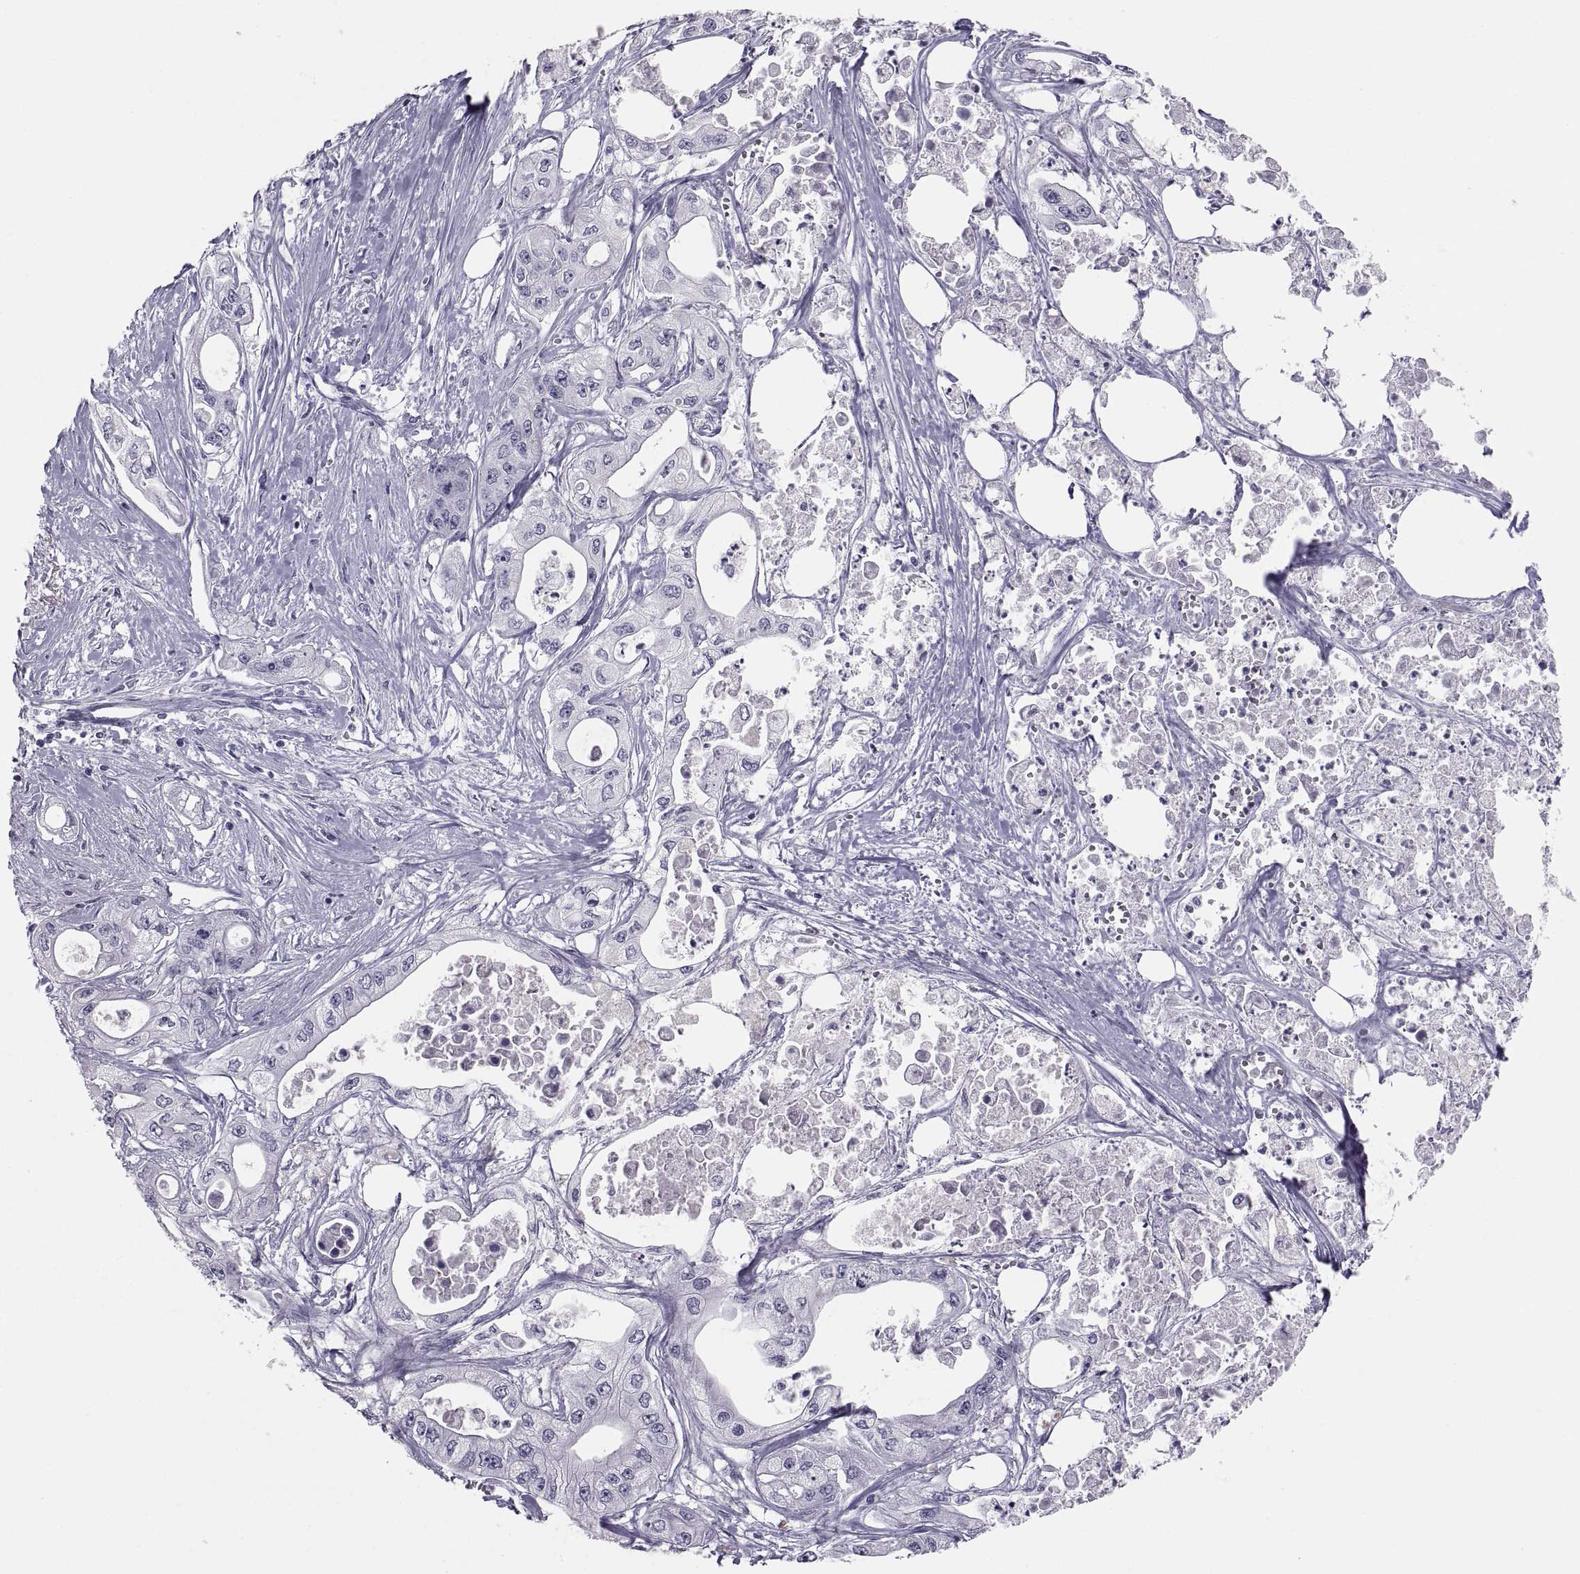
{"staining": {"intensity": "negative", "quantity": "none", "location": "none"}, "tissue": "pancreatic cancer", "cell_type": "Tumor cells", "image_type": "cancer", "snomed": [{"axis": "morphology", "description": "Adenocarcinoma, NOS"}, {"axis": "topography", "description": "Pancreas"}], "caption": "Immunohistochemistry micrograph of human pancreatic adenocarcinoma stained for a protein (brown), which displays no expression in tumor cells. (Brightfield microscopy of DAB (3,3'-diaminobenzidine) immunohistochemistry (IHC) at high magnification).", "gene": "CRISP1", "patient": {"sex": "male", "age": 70}}